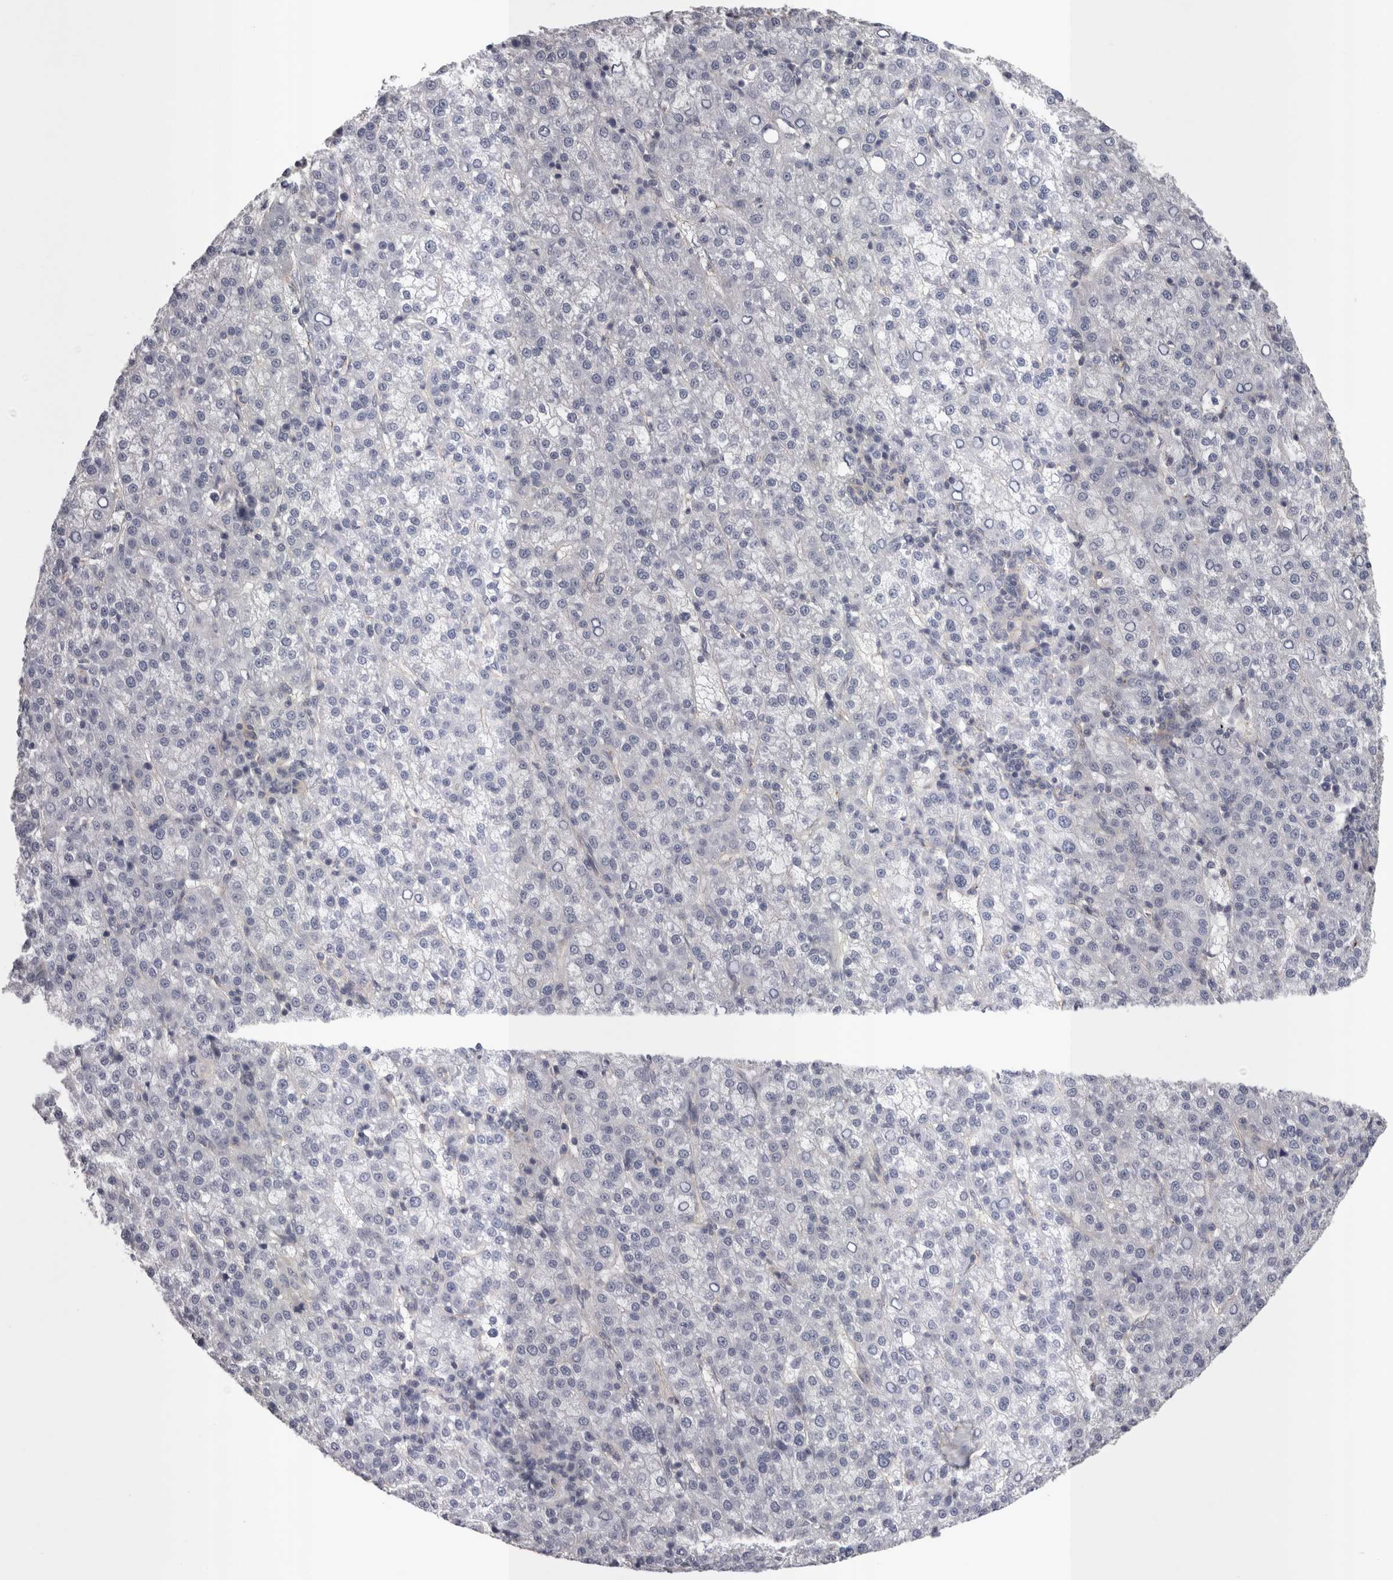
{"staining": {"intensity": "negative", "quantity": "none", "location": "none"}, "tissue": "liver cancer", "cell_type": "Tumor cells", "image_type": "cancer", "snomed": [{"axis": "morphology", "description": "Carcinoma, Hepatocellular, NOS"}, {"axis": "topography", "description": "Liver"}], "caption": "This is an immunohistochemistry histopathology image of human liver cancer (hepatocellular carcinoma). There is no positivity in tumor cells.", "gene": "LYZL6", "patient": {"sex": "female", "age": 58}}